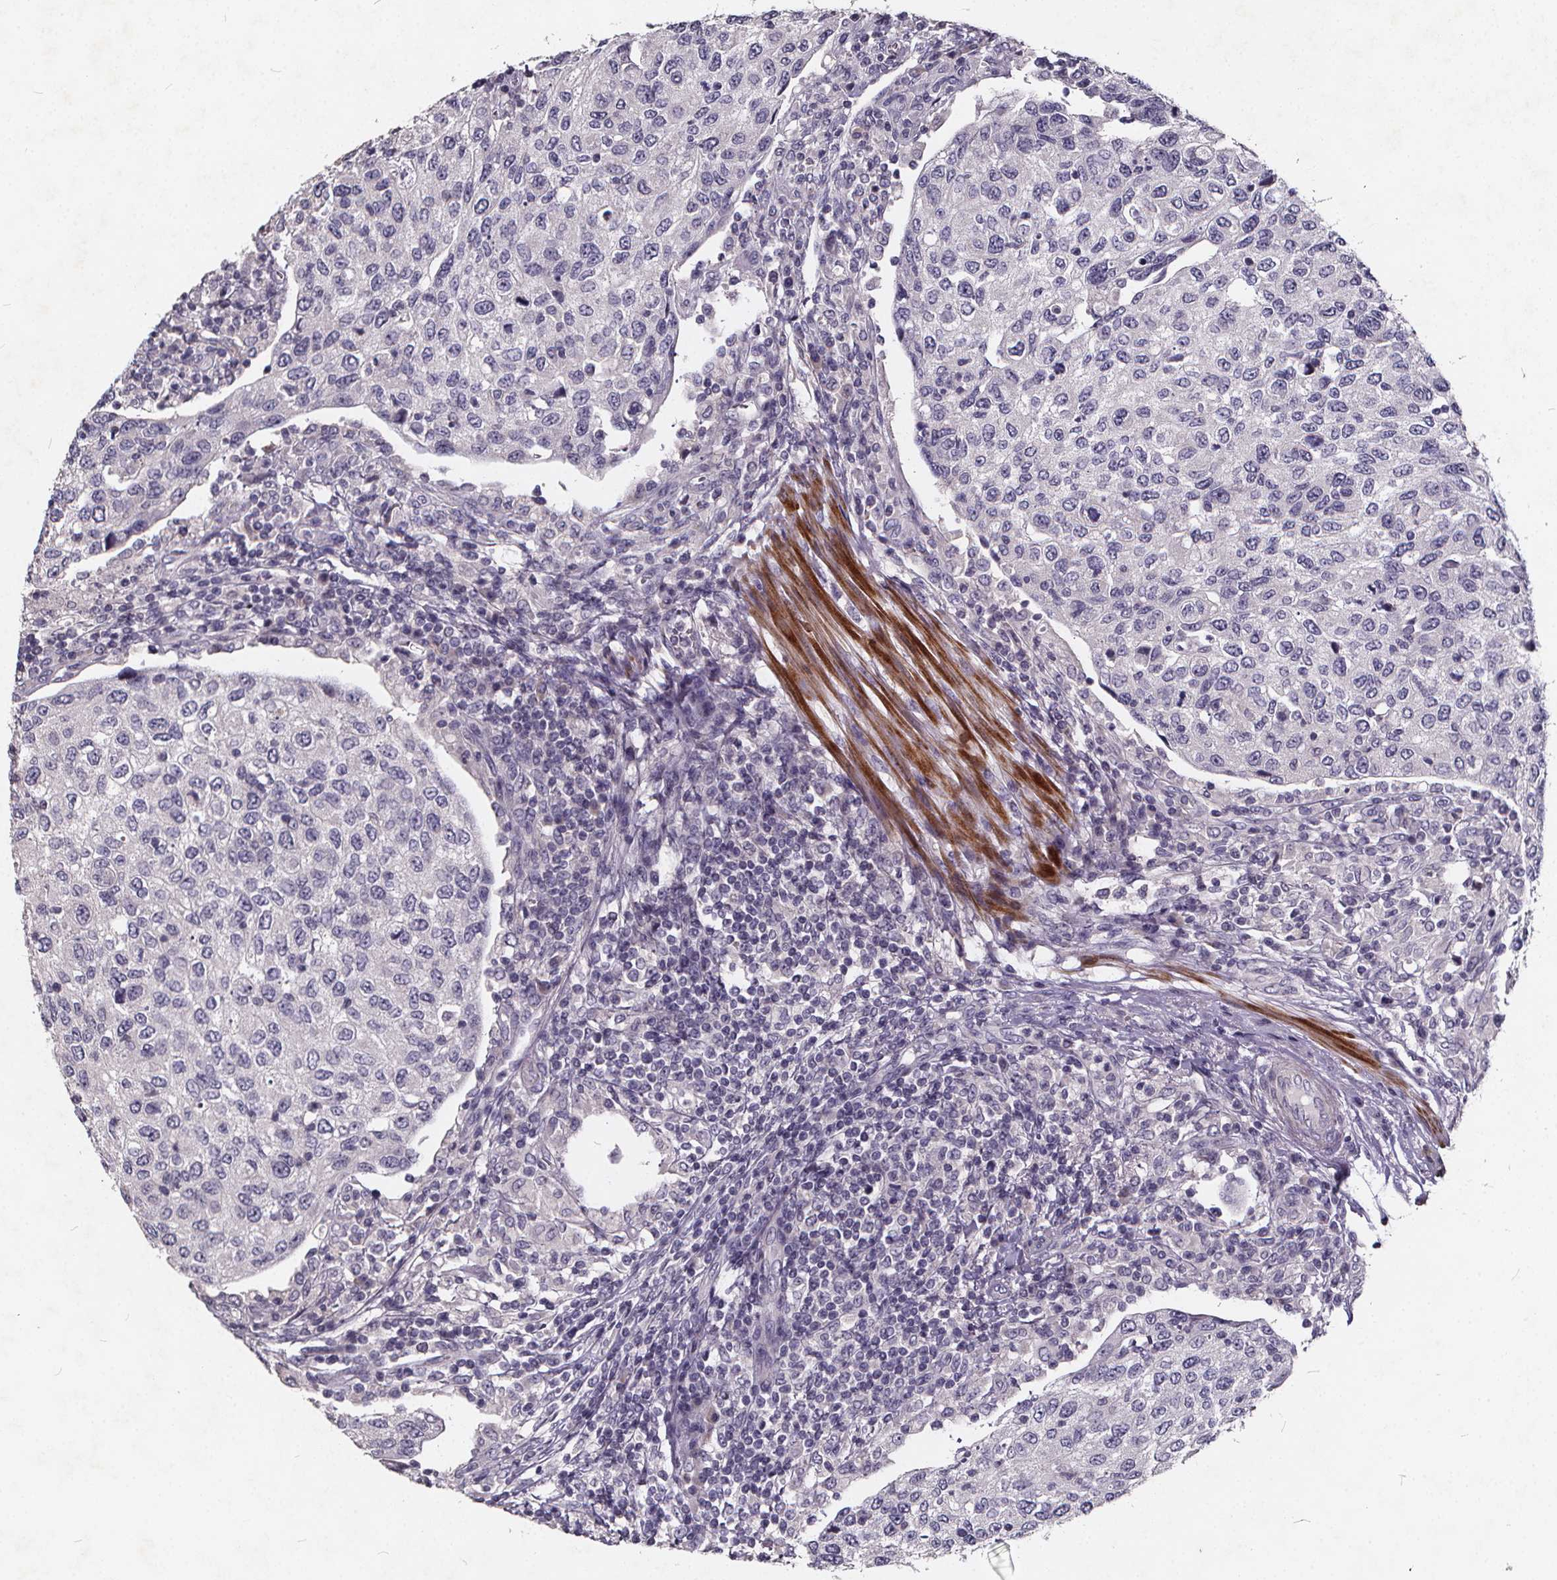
{"staining": {"intensity": "negative", "quantity": "none", "location": "none"}, "tissue": "urothelial cancer", "cell_type": "Tumor cells", "image_type": "cancer", "snomed": [{"axis": "morphology", "description": "Urothelial carcinoma, High grade"}, {"axis": "topography", "description": "Urinary bladder"}], "caption": "Immunohistochemistry (IHC) histopathology image of neoplastic tissue: urothelial carcinoma (high-grade) stained with DAB (3,3'-diaminobenzidine) reveals no significant protein positivity in tumor cells. (DAB immunohistochemistry (IHC), high magnification).", "gene": "TSPAN14", "patient": {"sex": "female", "age": 78}}